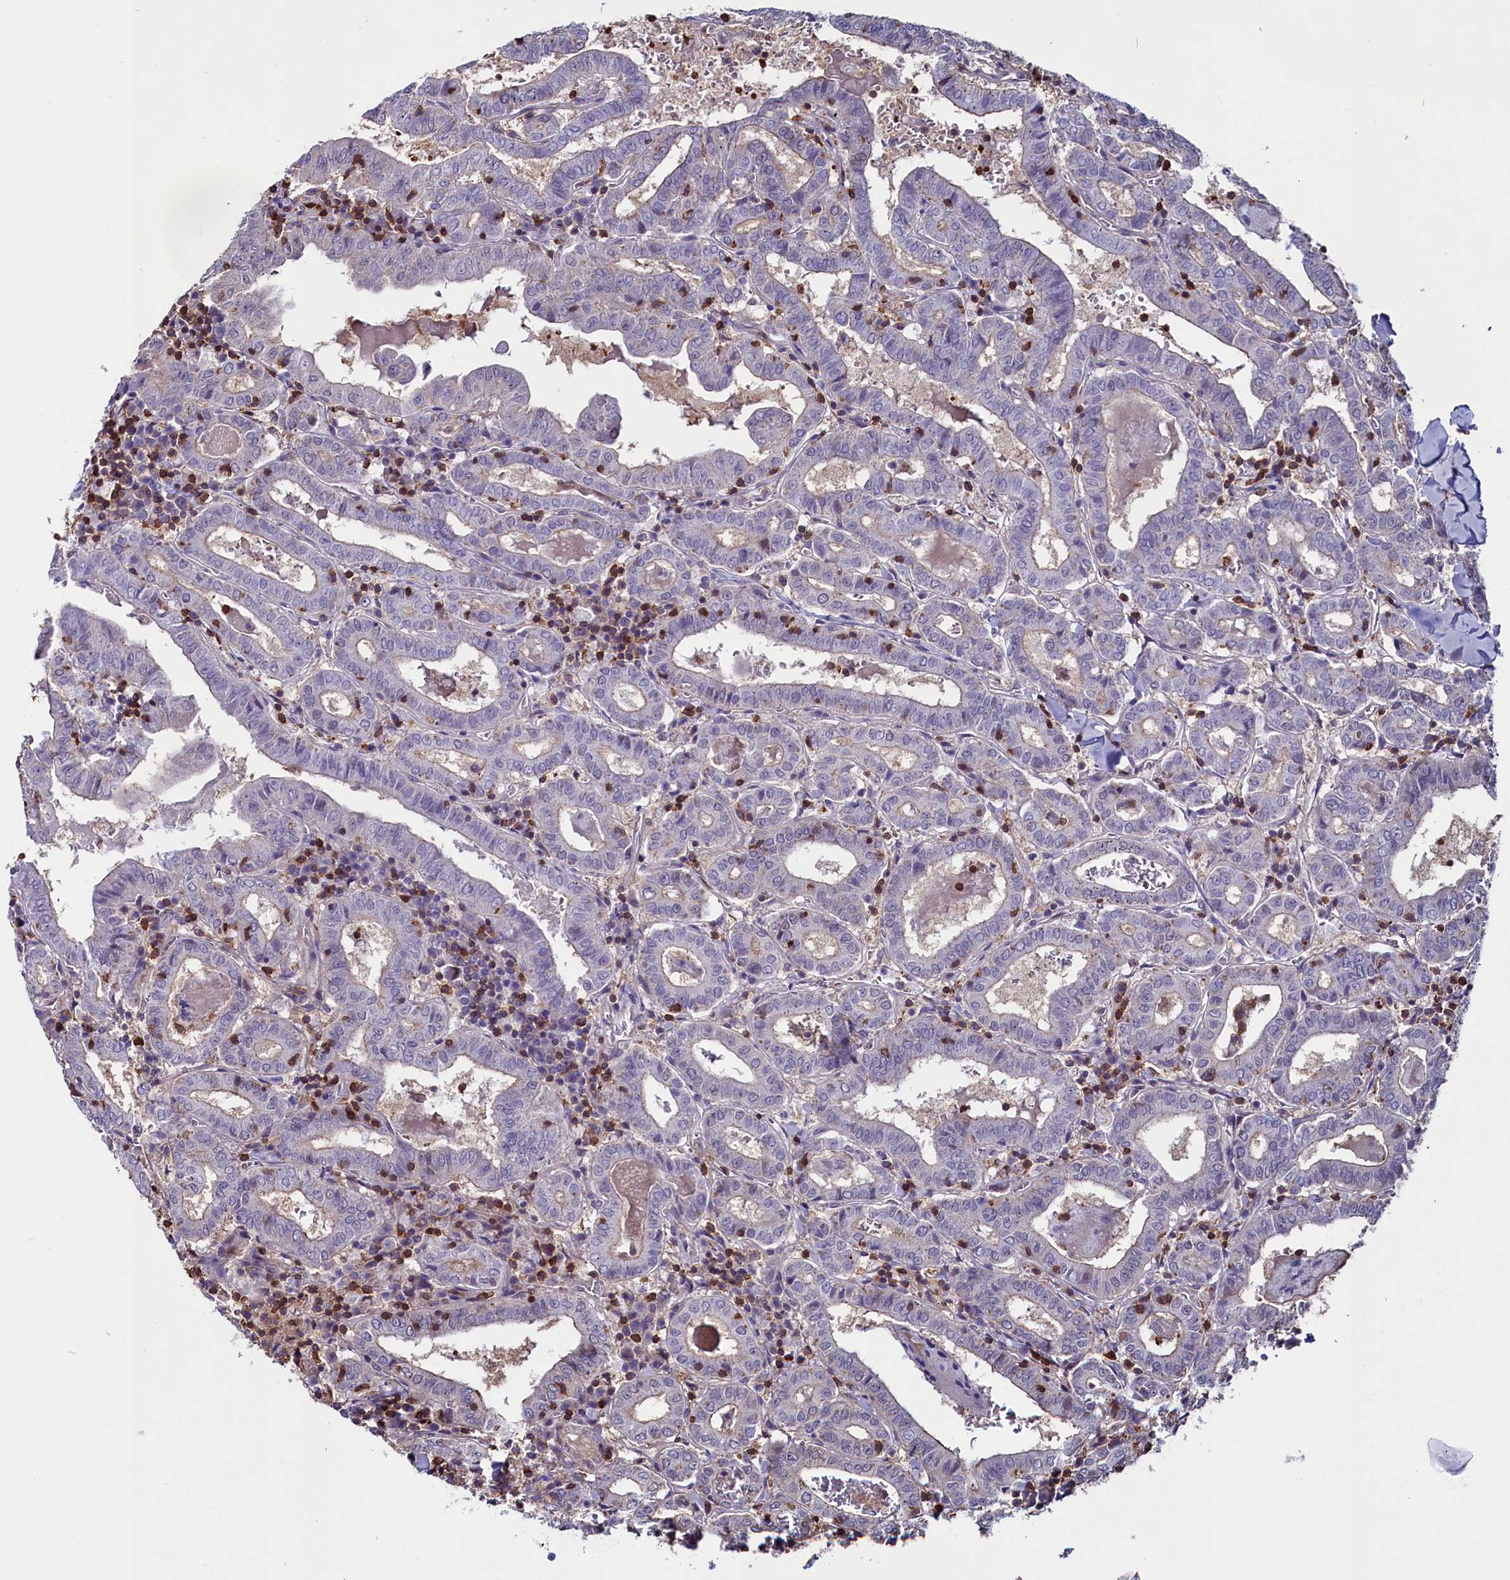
{"staining": {"intensity": "negative", "quantity": "none", "location": "none"}, "tissue": "thyroid cancer", "cell_type": "Tumor cells", "image_type": "cancer", "snomed": [{"axis": "morphology", "description": "Papillary adenocarcinoma, NOS"}, {"axis": "topography", "description": "Thyroid gland"}], "caption": "The micrograph demonstrates no significant staining in tumor cells of thyroid papillary adenocarcinoma.", "gene": "CIAPIN1", "patient": {"sex": "female", "age": 72}}